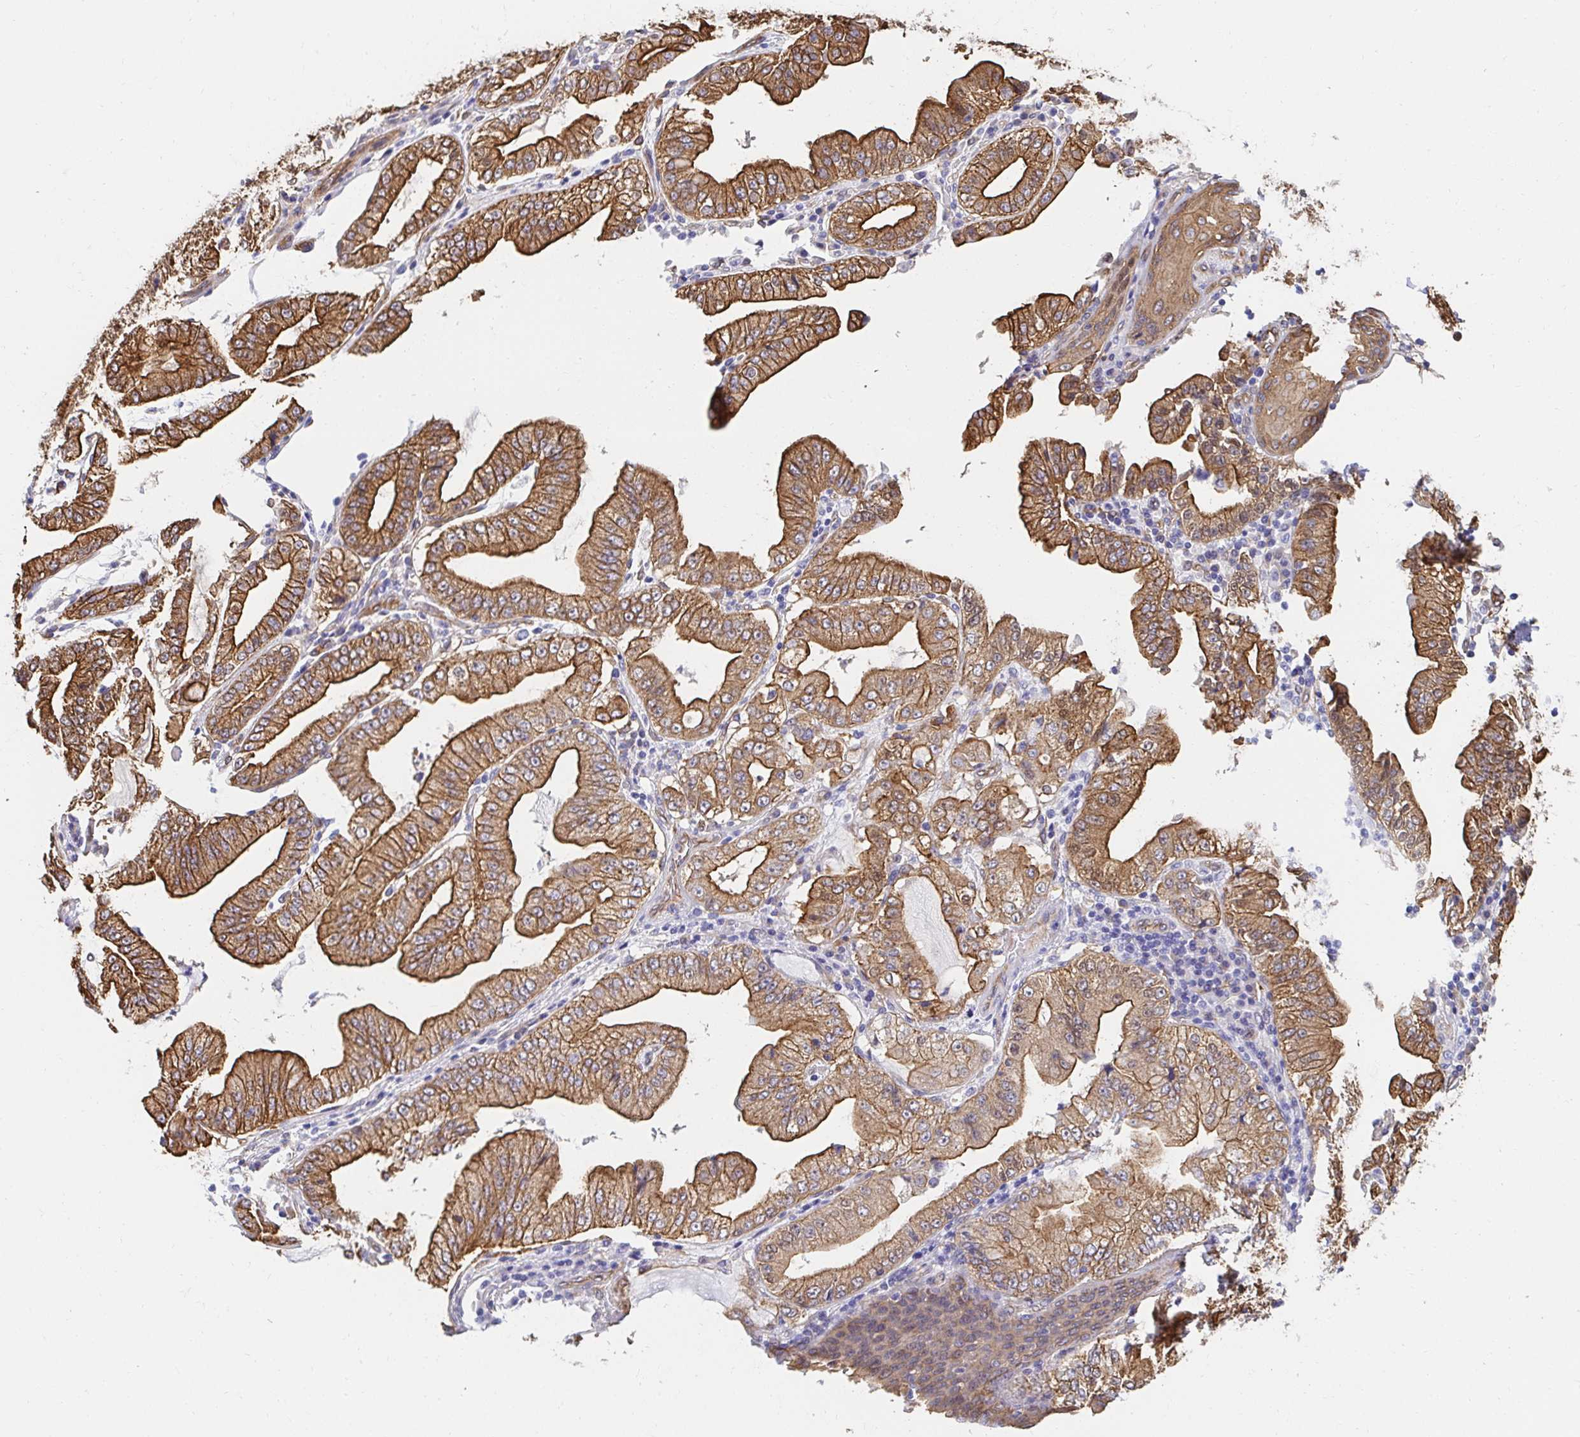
{"staining": {"intensity": "moderate", "quantity": ">75%", "location": "cytoplasmic/membranous"}, "tissue": "stomach cancer", "cell_type": "Tumor cells", "image_type": "cancer", "snomed": [{"axis": "morphology", "description": "Adenocarcinoma, NOS"}, {"axis": "topography", "description": "Stomach, upper"}], "caption": "Protein expression analysis of human stomach cancer (adenocarcinoma) reveals moderate cytoplasmic/membranous staining in about >75% of tumor cells.", "gene": "CTTN", "patient": {"sex": "female", "age": 74}}